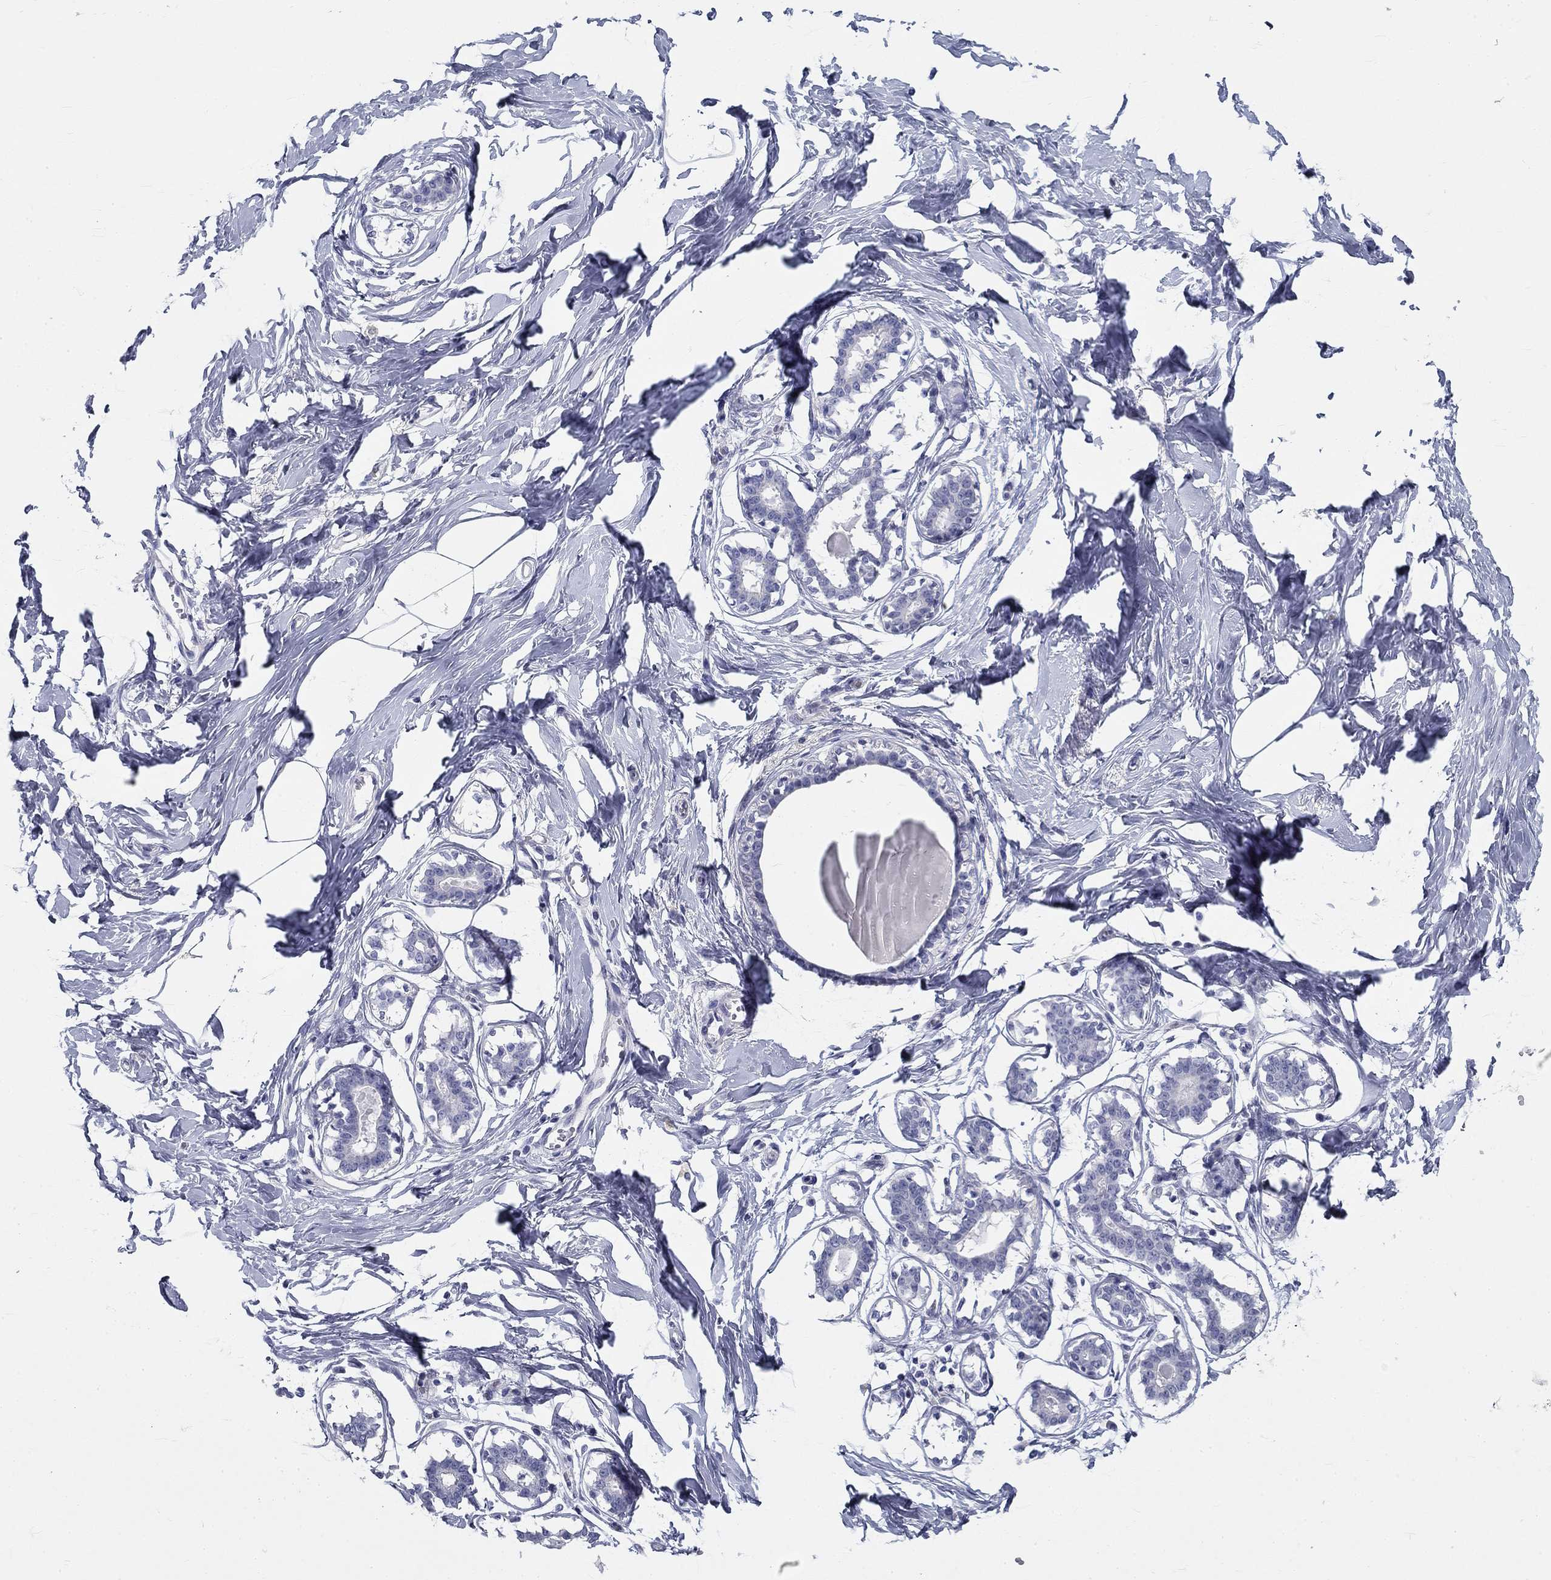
{"staining": {"intensity": "negative", "quantity": "none", "location": "none"}, "tissue": "breast", "cell_type": "Adipocytes", "image_type": "normal", "snomed": [{"axis": "morphology", "description": "Normal tissue, NOS"}, {"axis": "morphology", "description": "Lobular carcinoma, in situ"}, {"axis": "topography", "description": "Breast"}], "caption": "A micrograph of human breast is negative for staining in adipocytes.", "gene": "GALNTL5", "patient": {"sex": "female", "age": 35}}